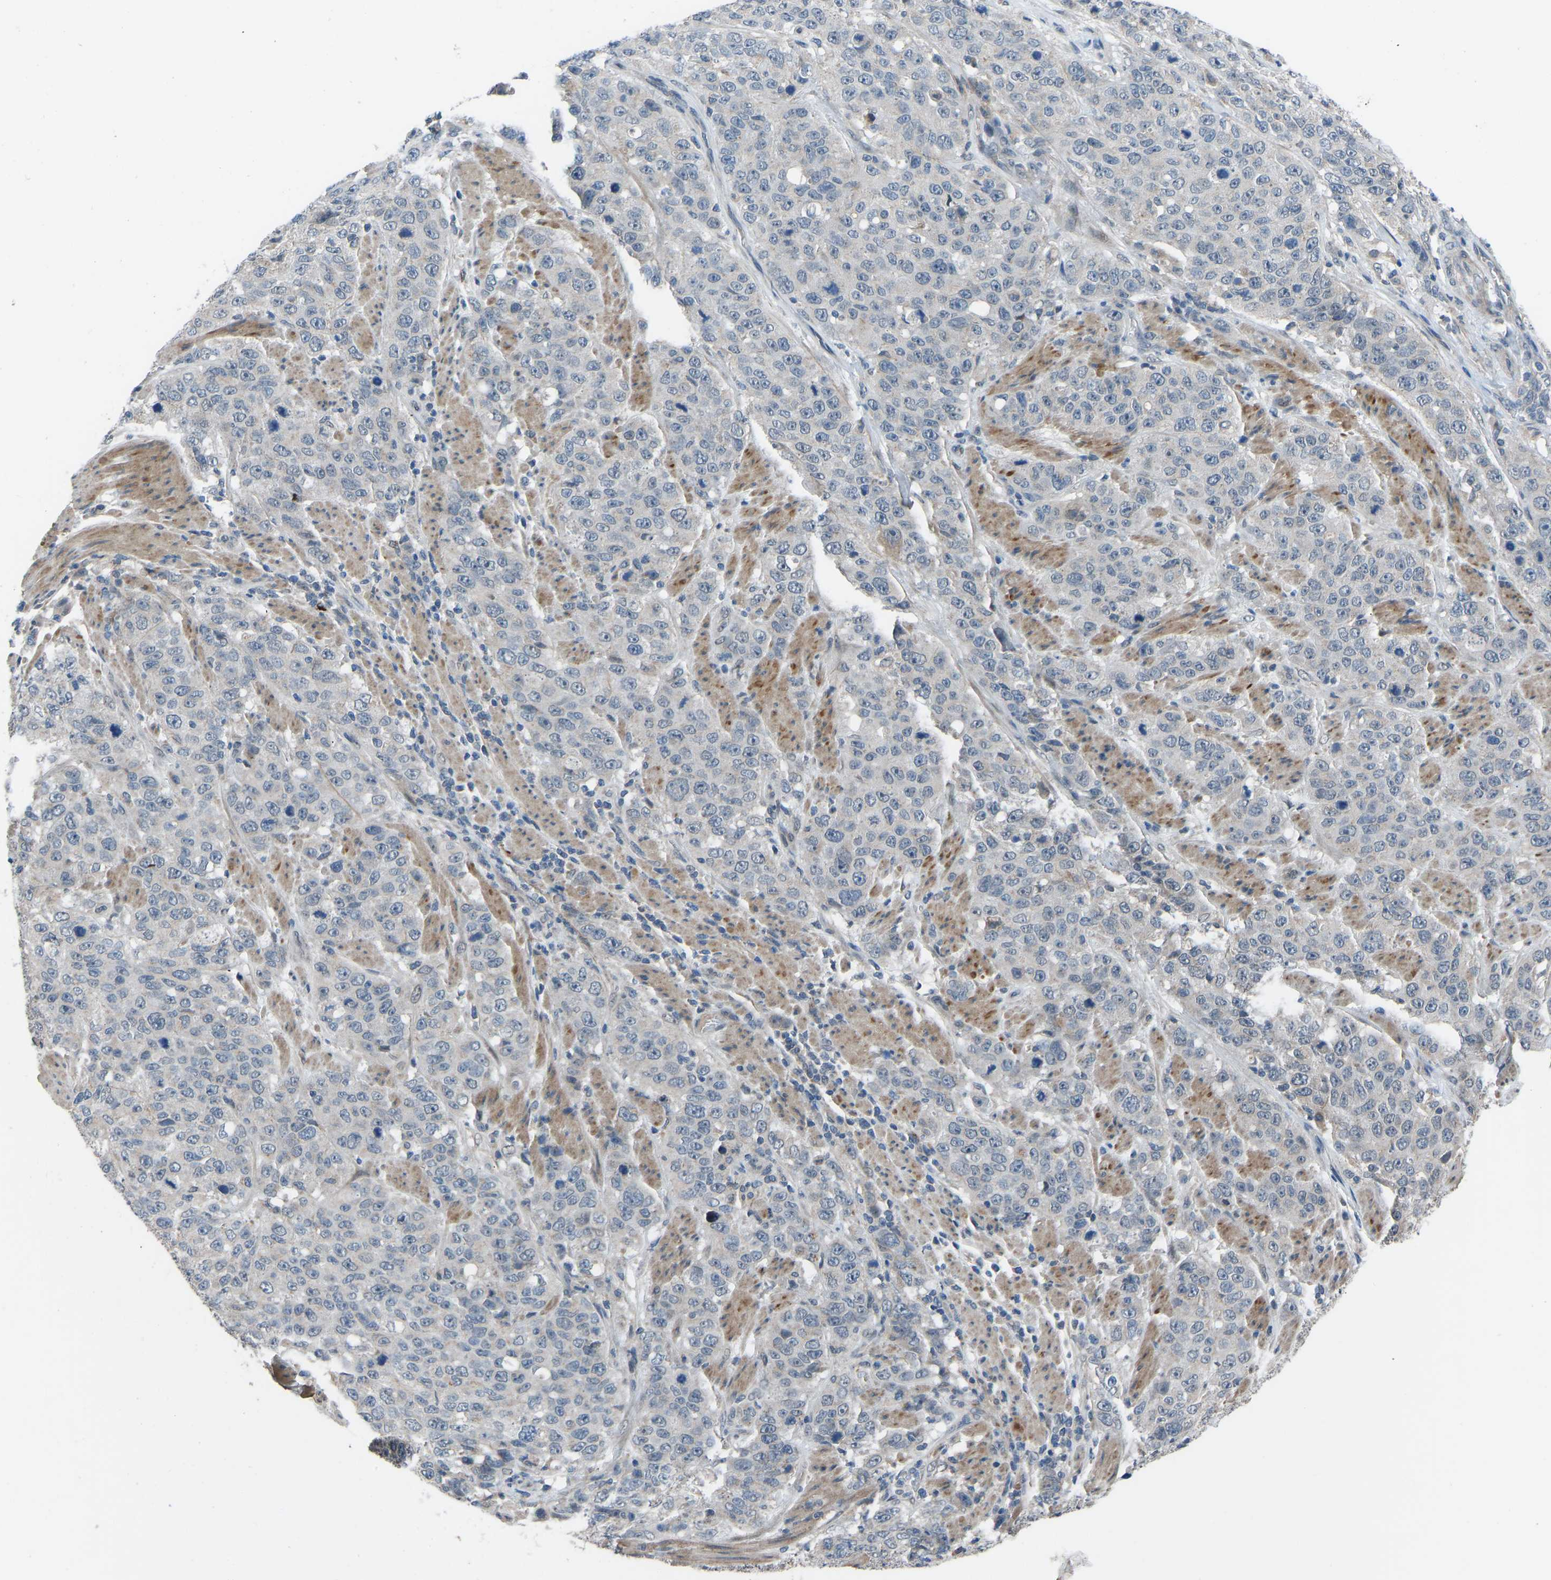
{"staining": {"intensity": "negative", "quantity": "none", "location": "none"}, "tissue": "stomach cancer", "cell_type": "Tumor cells", "image_type": "cancer", "snomed": [{"axis": "morphology", "description": "Adenocarcinoma, NOS"}, {"axis": "topography", "description": "Stomach"}], "caption": "Immunohistochemistry photomicrograph of neoplastic tissue: human stomach cancer (adenocarcinoma) stained with DAB shows no significant protein staining in tumor cells.", "gene": "CDK2AP1", "patient": {"sex": "male", "age": 48}}